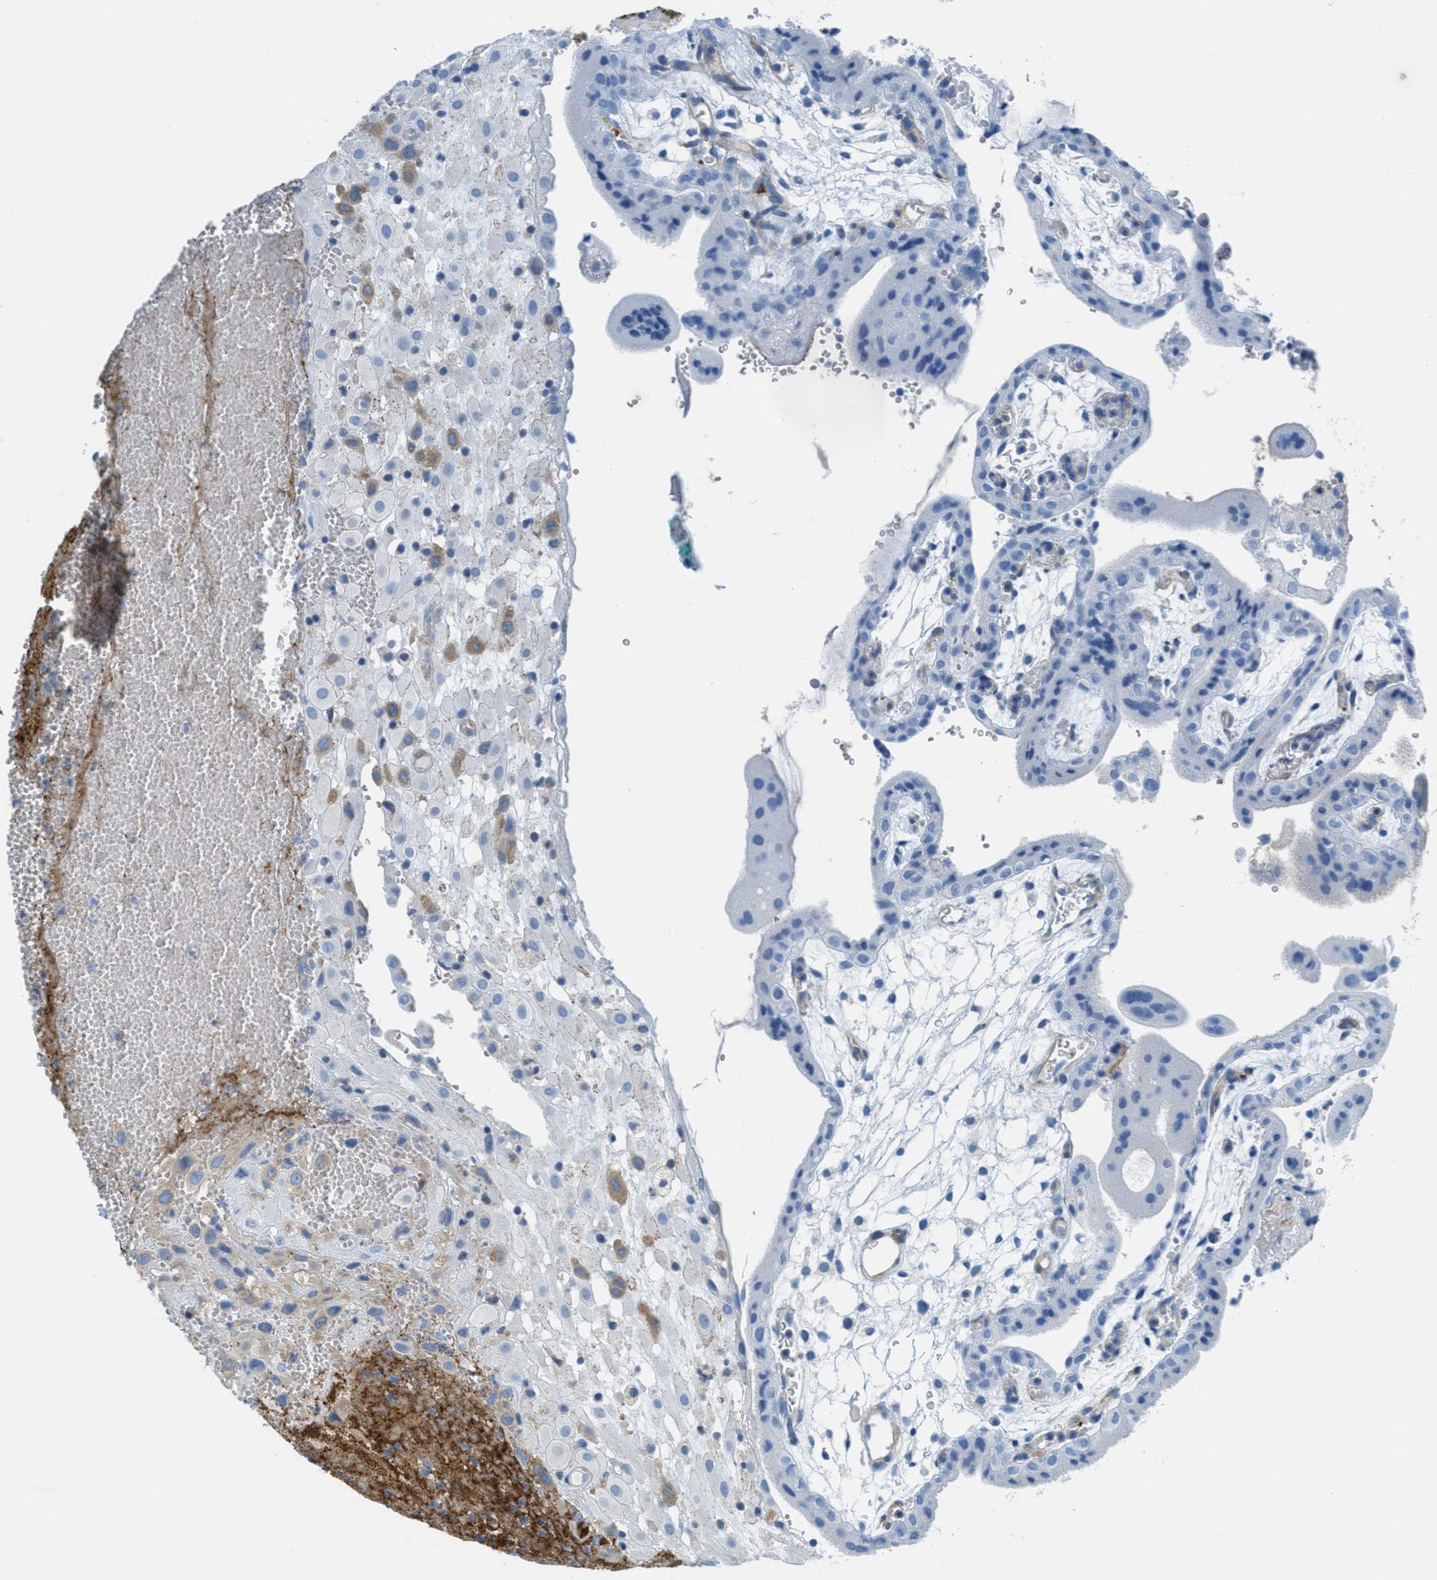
{"staining": {"intensity": "weak", "quantity": "<25%", "location": "cytoplasmic/membranous"}, "tissue": "placenta", "cell_type": "Trophoblastic cells", "image_type": "normal", "snomed": [{"axis": "morphology", "description": "Normal tissue, NOS"}, {"axis": "topography", "description": "Placenta"}], "caption": "Immunohistochemistry micrograph of unremarkable human placenta stained for a protein (brown), which exhibits no positivity in trophoblastic cells. (DAB immunohistochemistry (IHC) with hematoxylin counter stain).", "gene": "MAPRE2", "patient": {"sex": "female", "age": 18}}